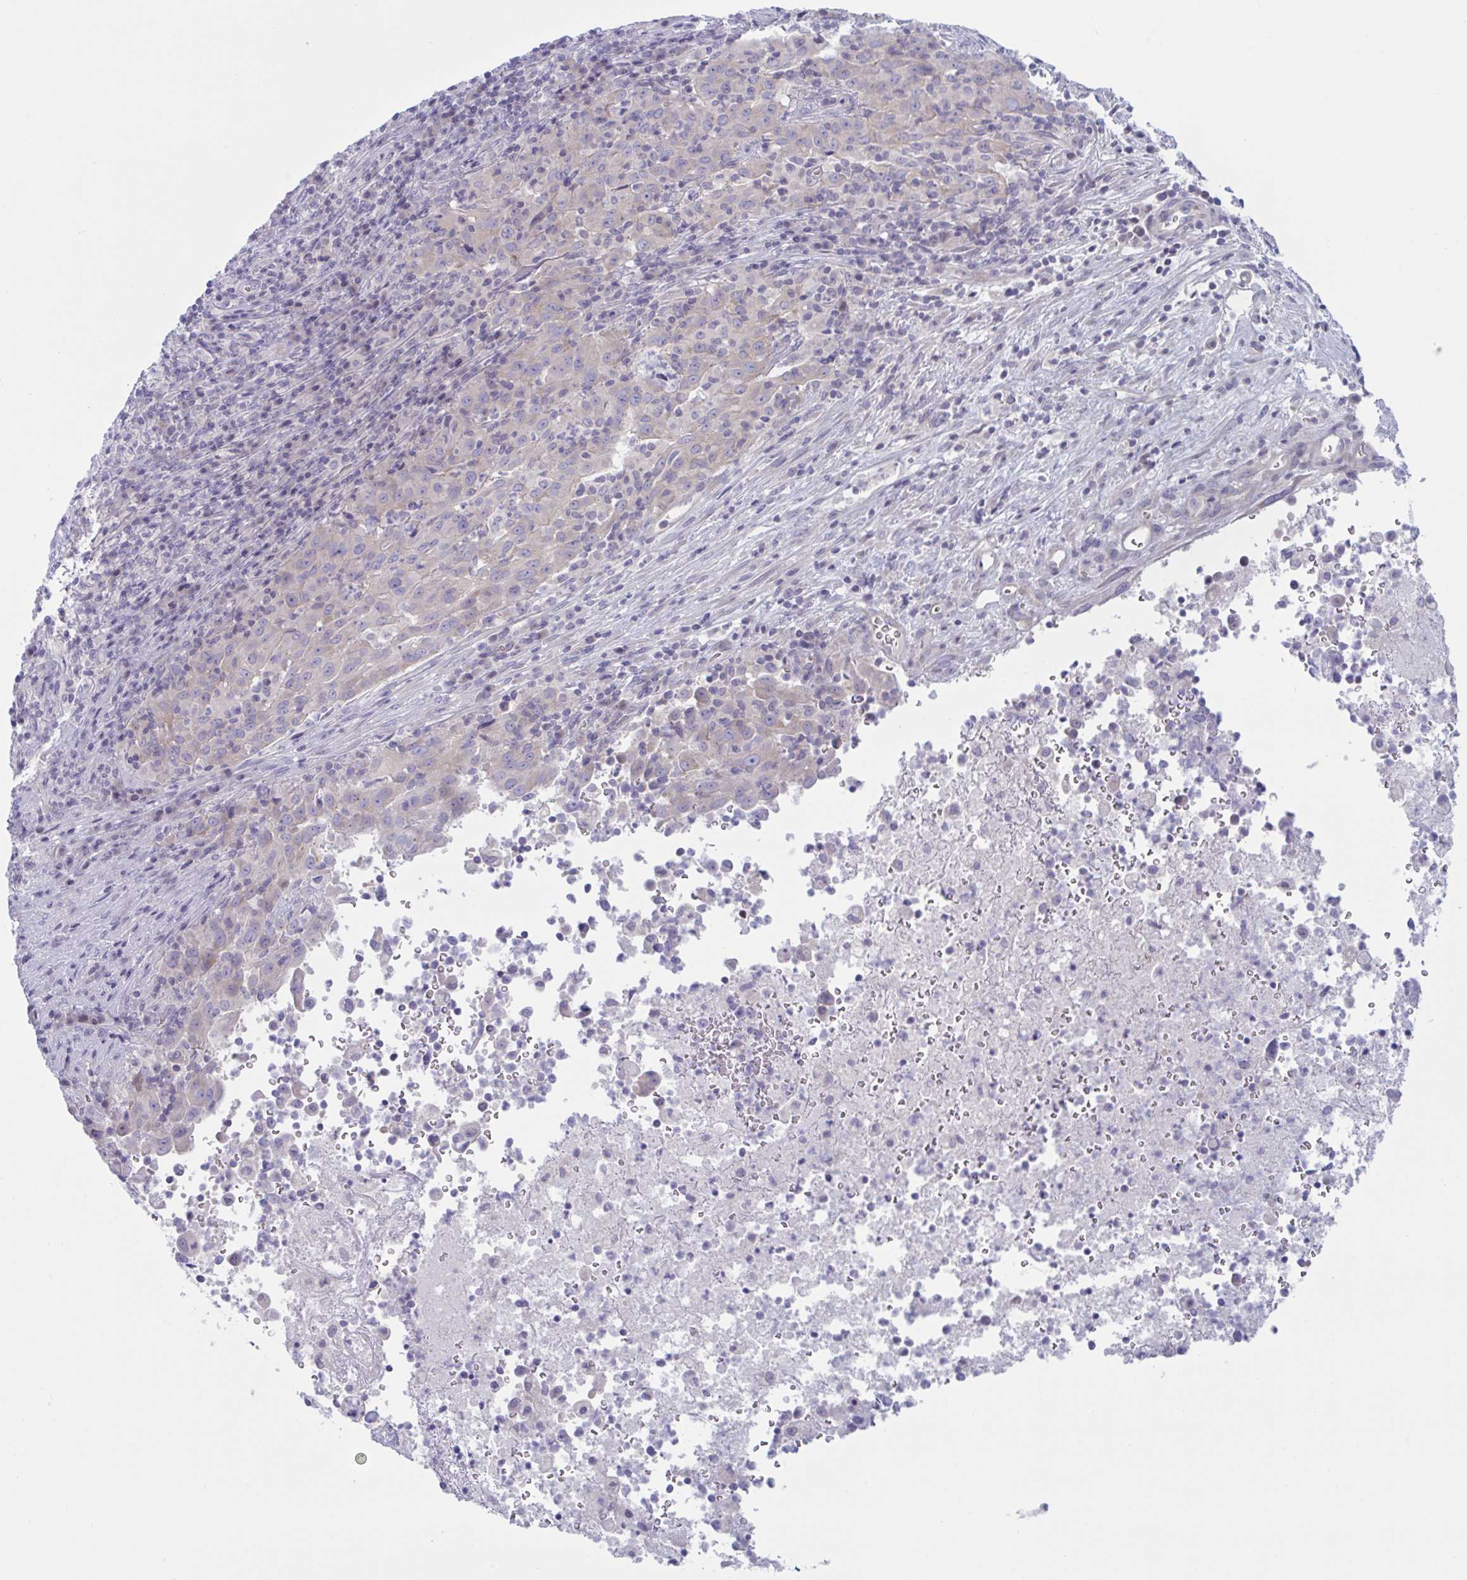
{"staining": {"intensity": "negative", "quantity": "none", "location": "none"}, "tissue": "pancreatic cancer", "cell_type": "Tumor cells", "image_type": "cancer", "snomed": [{"axis": "morphology", "description": "Adenocarcinoma, NOS"}, {"axis": "topography", "description": "Pancreas"}], "caption": "Tumor cells are negative for protein expression in human pancreatic adenocarcinoma.", "gene": "NAA30", "patient": {"sex": "male", "age": 63}}